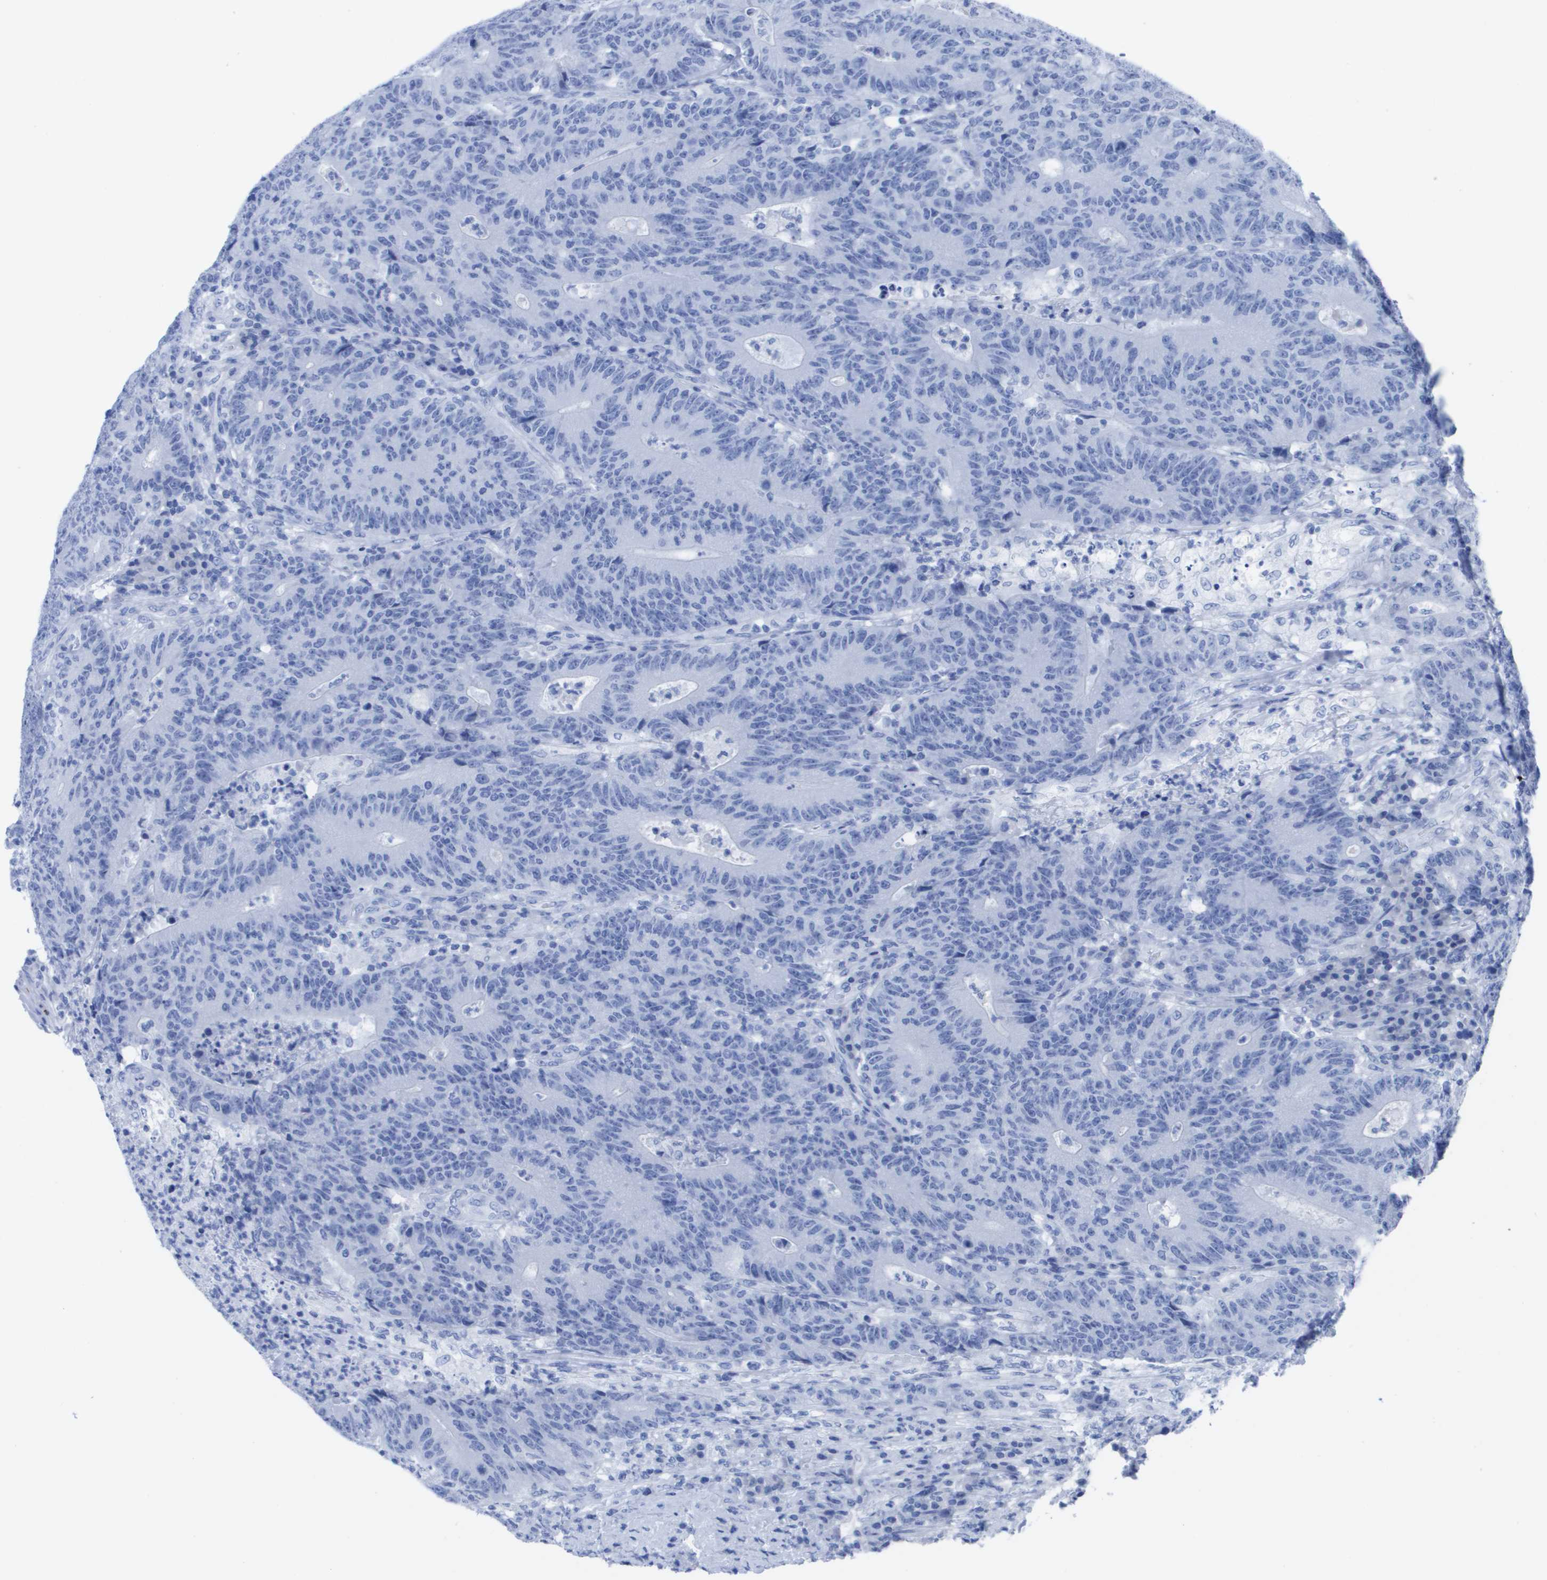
{"staining": {"intensity": "negative", "quantity": "none", "location": "none"}, "tissue": "colorectal cancer", "cell_type": "Tumor cells", "image_type": "cancer", "snomed": [{"axis": "morphology", "description": "Normal tissue, NOS"}, {"axis": "morphology", "description": "Adenocarcinoma, NOS"}, {"axis": "topography", "description": "Colon"}], "caption": "A photomicrograph of human colorectal cancer is negative for staining in tumor cells.", "gene": "KCNA3", "patient": {"sex": "female", "age": 75}}